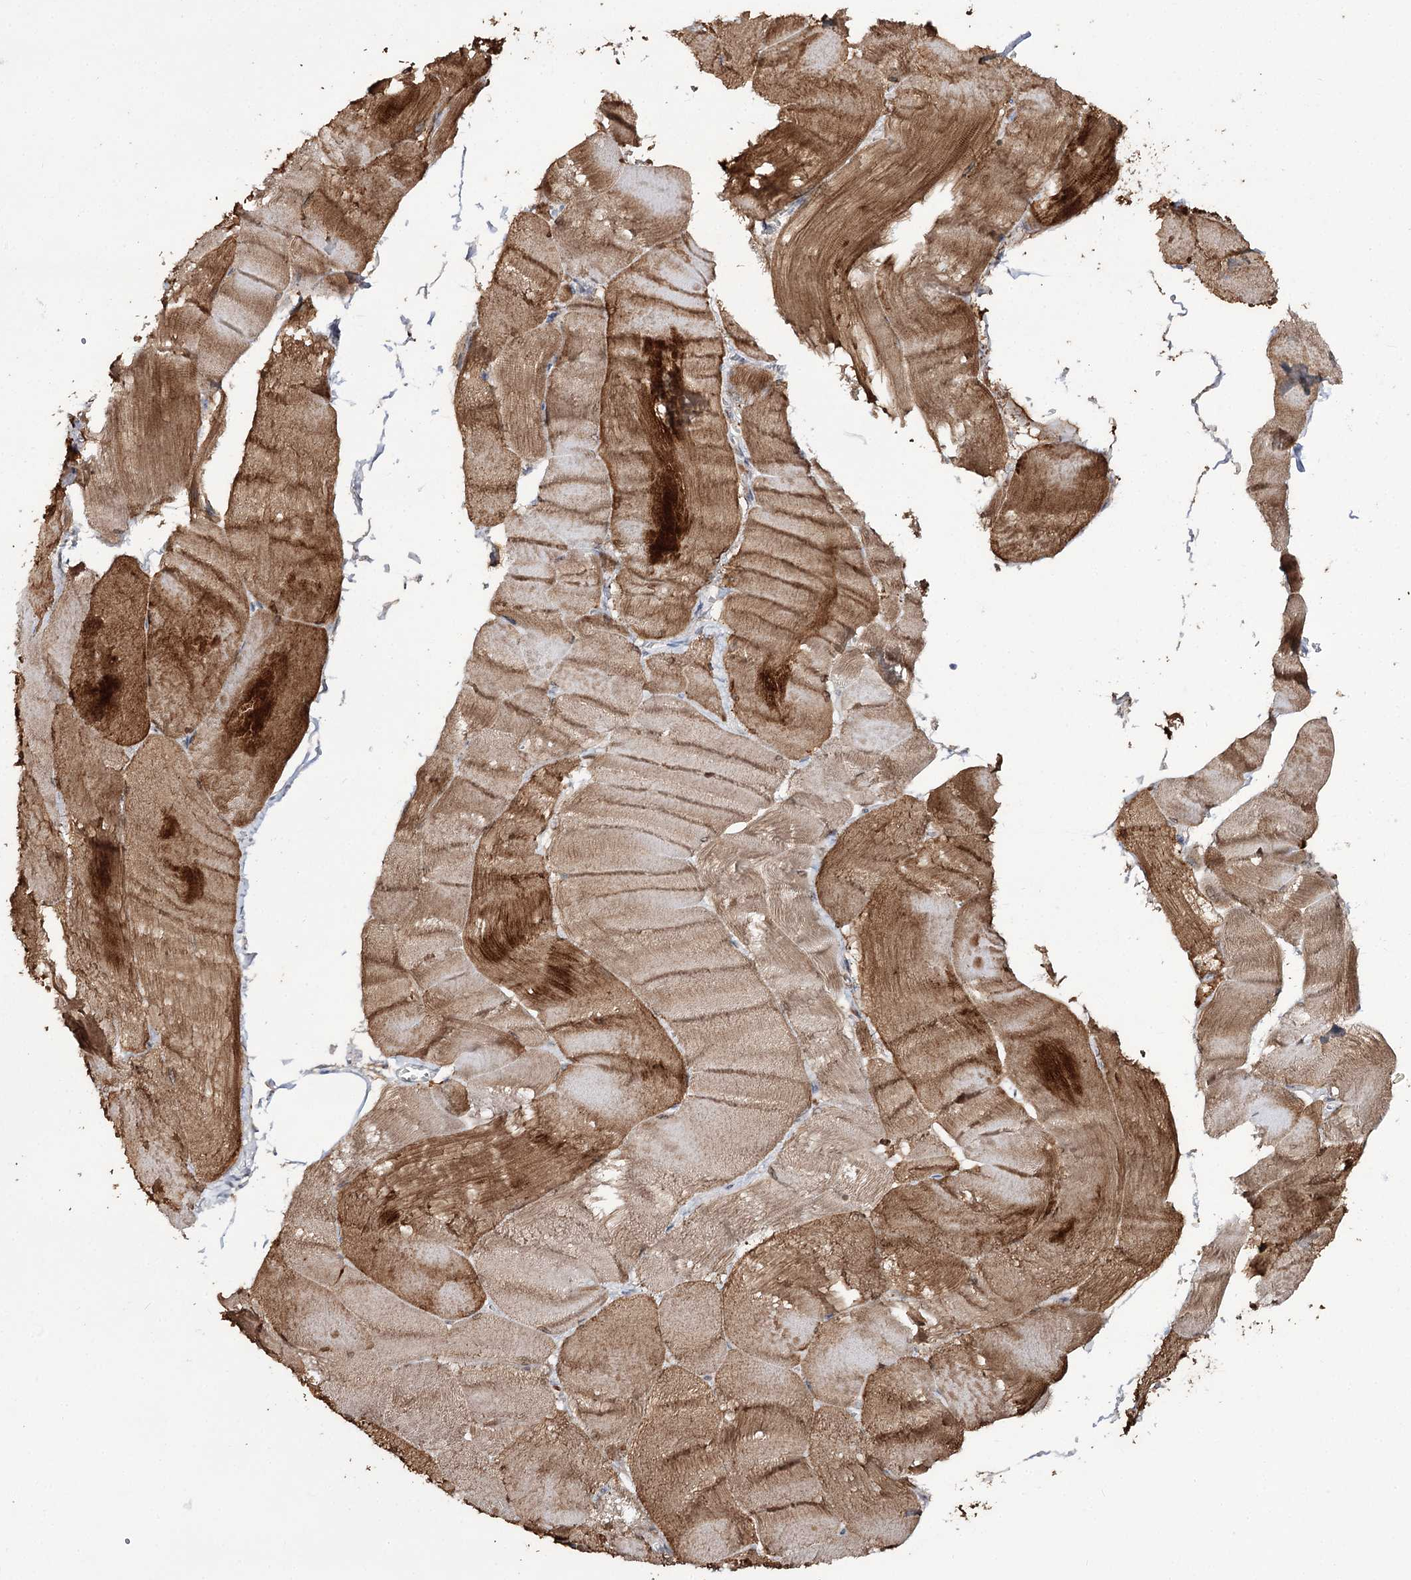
{"staining": {"intensity": "moderate", "quantity": ">75%", "location": "cytoplasmic/membranous"}, "tissue": "skeletal muscle", "cell_type": "Myocytes", "image_type": "normal", "snomed": [{"axis": "morphology", "description": "Normal tissue, NOS"}, {"axis": "morphology", "description": "Basal cell carcinoma"}, {"axis": "topography", "description": "Skeletal muscle"}], "caption": "DAB immunohistochemical staining of benign human skeletal muscle exhibits moderate cytoplasmic/membranous protein positivity in about >75% of myocytes.", "gene": "C11orf80", "patient": {"sex": "female", "age": 64}}